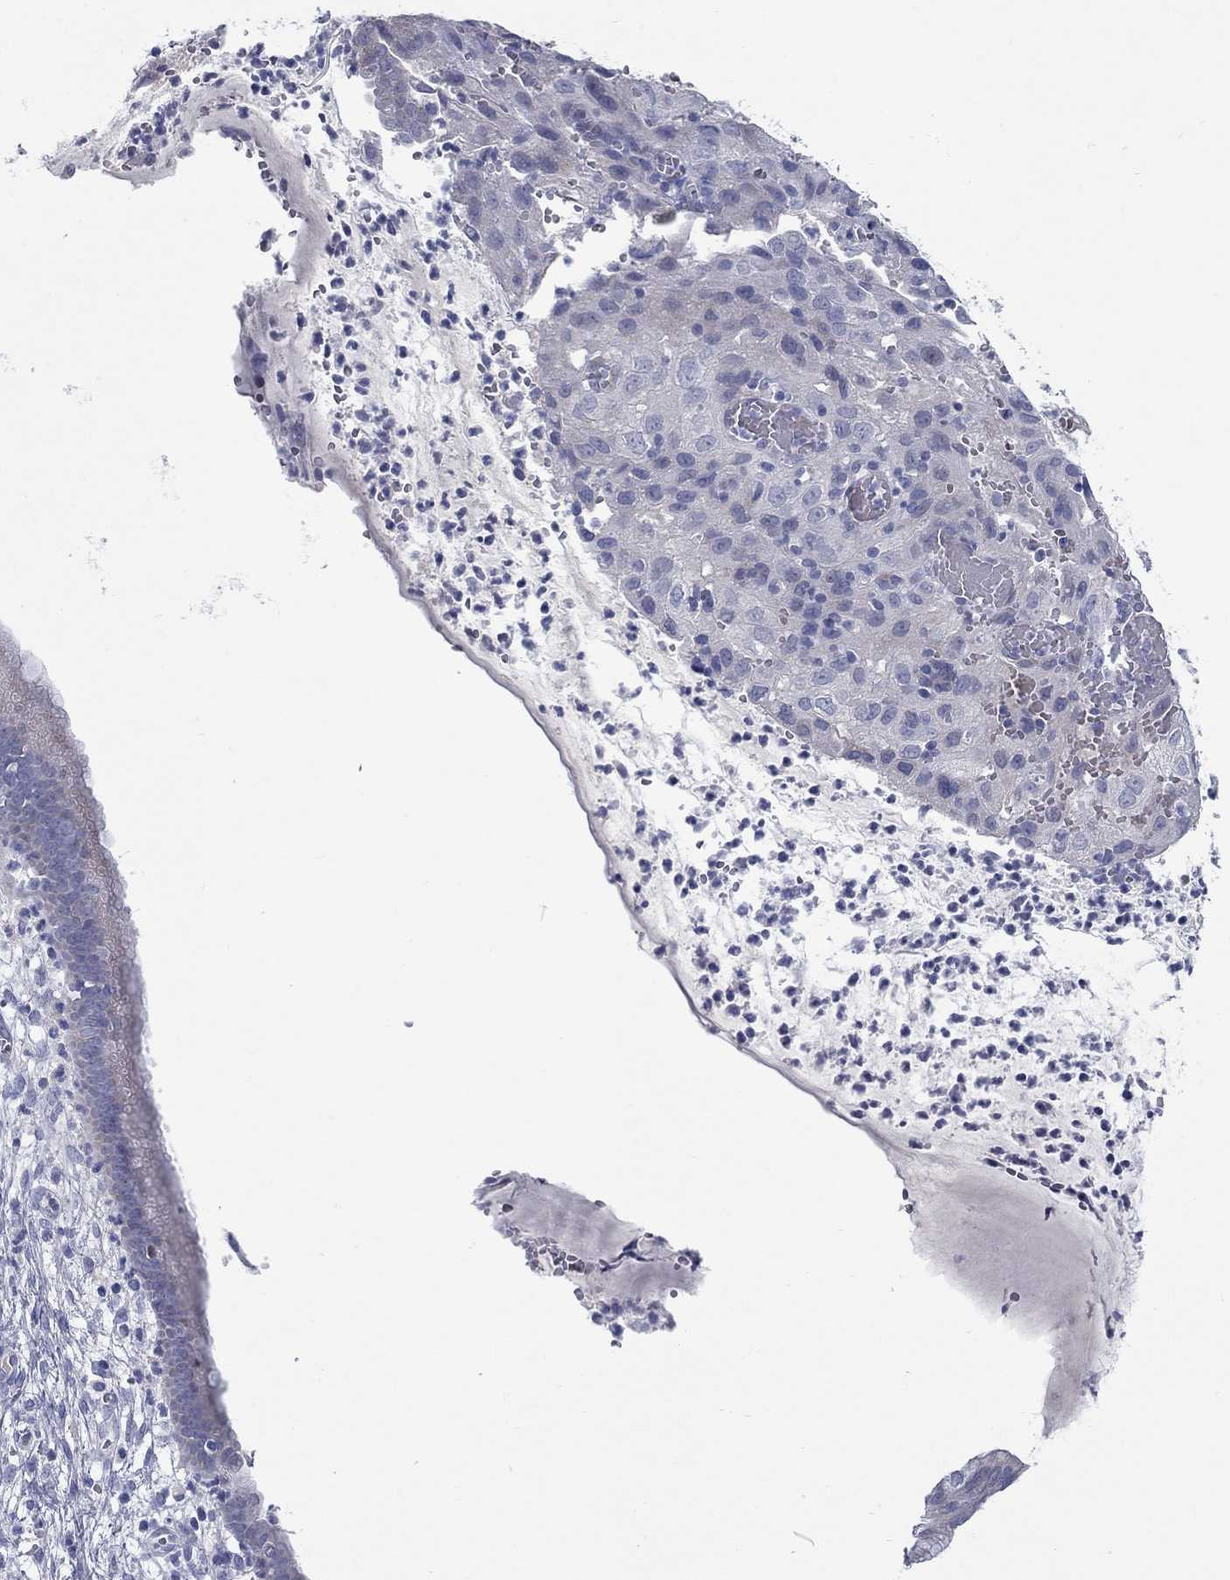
{"staining": {"intensity": "negative", "quantity": "none", "location": "none"}, "tissue": "cervical cancer", "cell_type": "Tumor cells", "image_type": "cancer", "snomed": [{"axis": "morphology", "description": "Squamous cell carcinoma, NOS"}, {"axis": "topography", "description": "Cervix"}], "caption": "This is an IHC photomicrograph of human squamous cell carcinoma (cervical). There is no expression in tumor cells.", "gene": "UNC119B", "patient": {"sex": "female", "age": 32}}